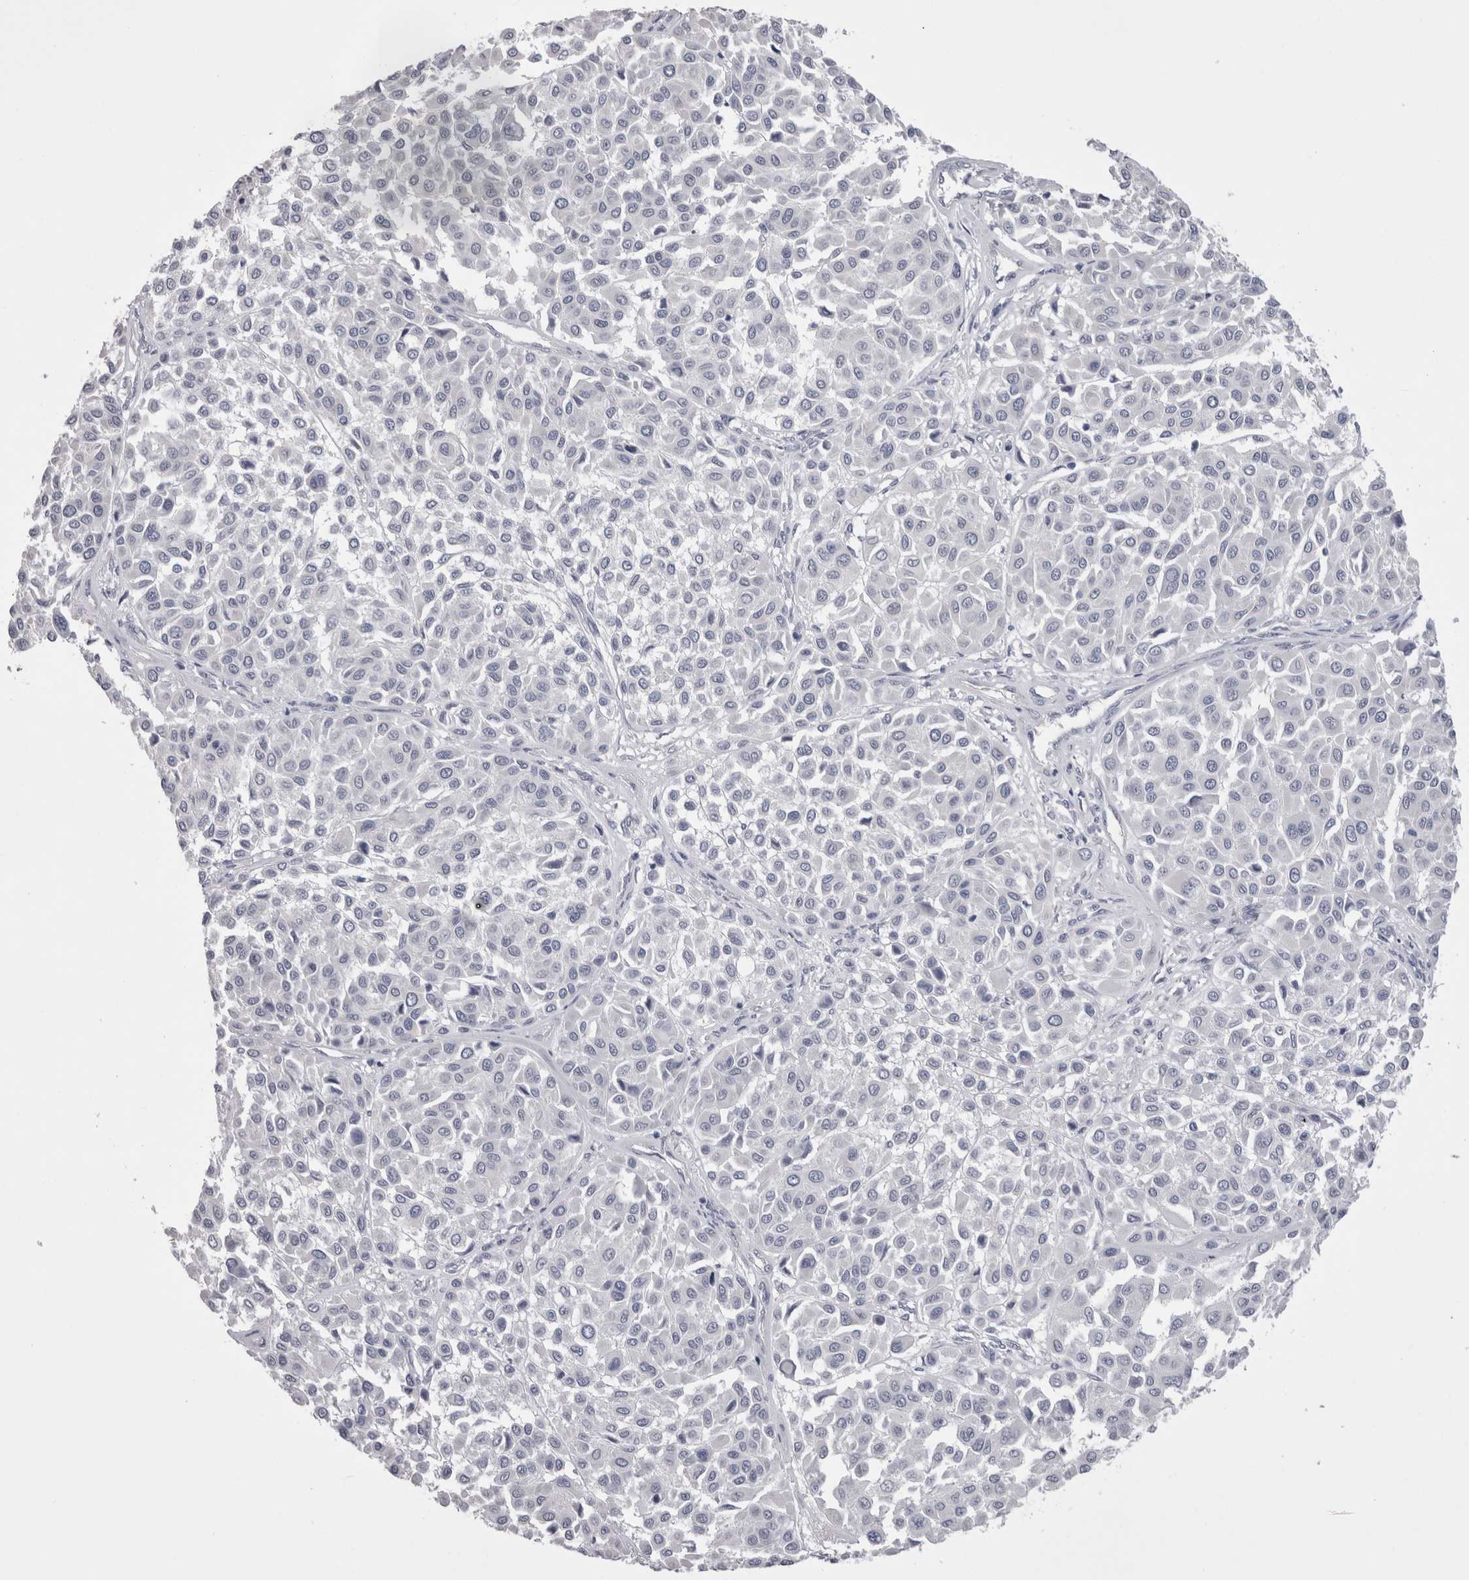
{"staining": {"intensity": "negative", "quantity": "none", "location": "none"}, "tissue": "melanoma", "cell_type": "Tumor cells", "image_type": "cancer", "snomed": [{"axis": "morphology", "description": "Malignant melanoma, Metastatic site"}, {"axis": "topography", "description": "Soft tissue"}], "caption": "Image shows no significant protein expression in tumor cells of malignant melanoma (metastatic site).", "gene": "CDHR5", "patient": {"sex": "male", "age": 41}}